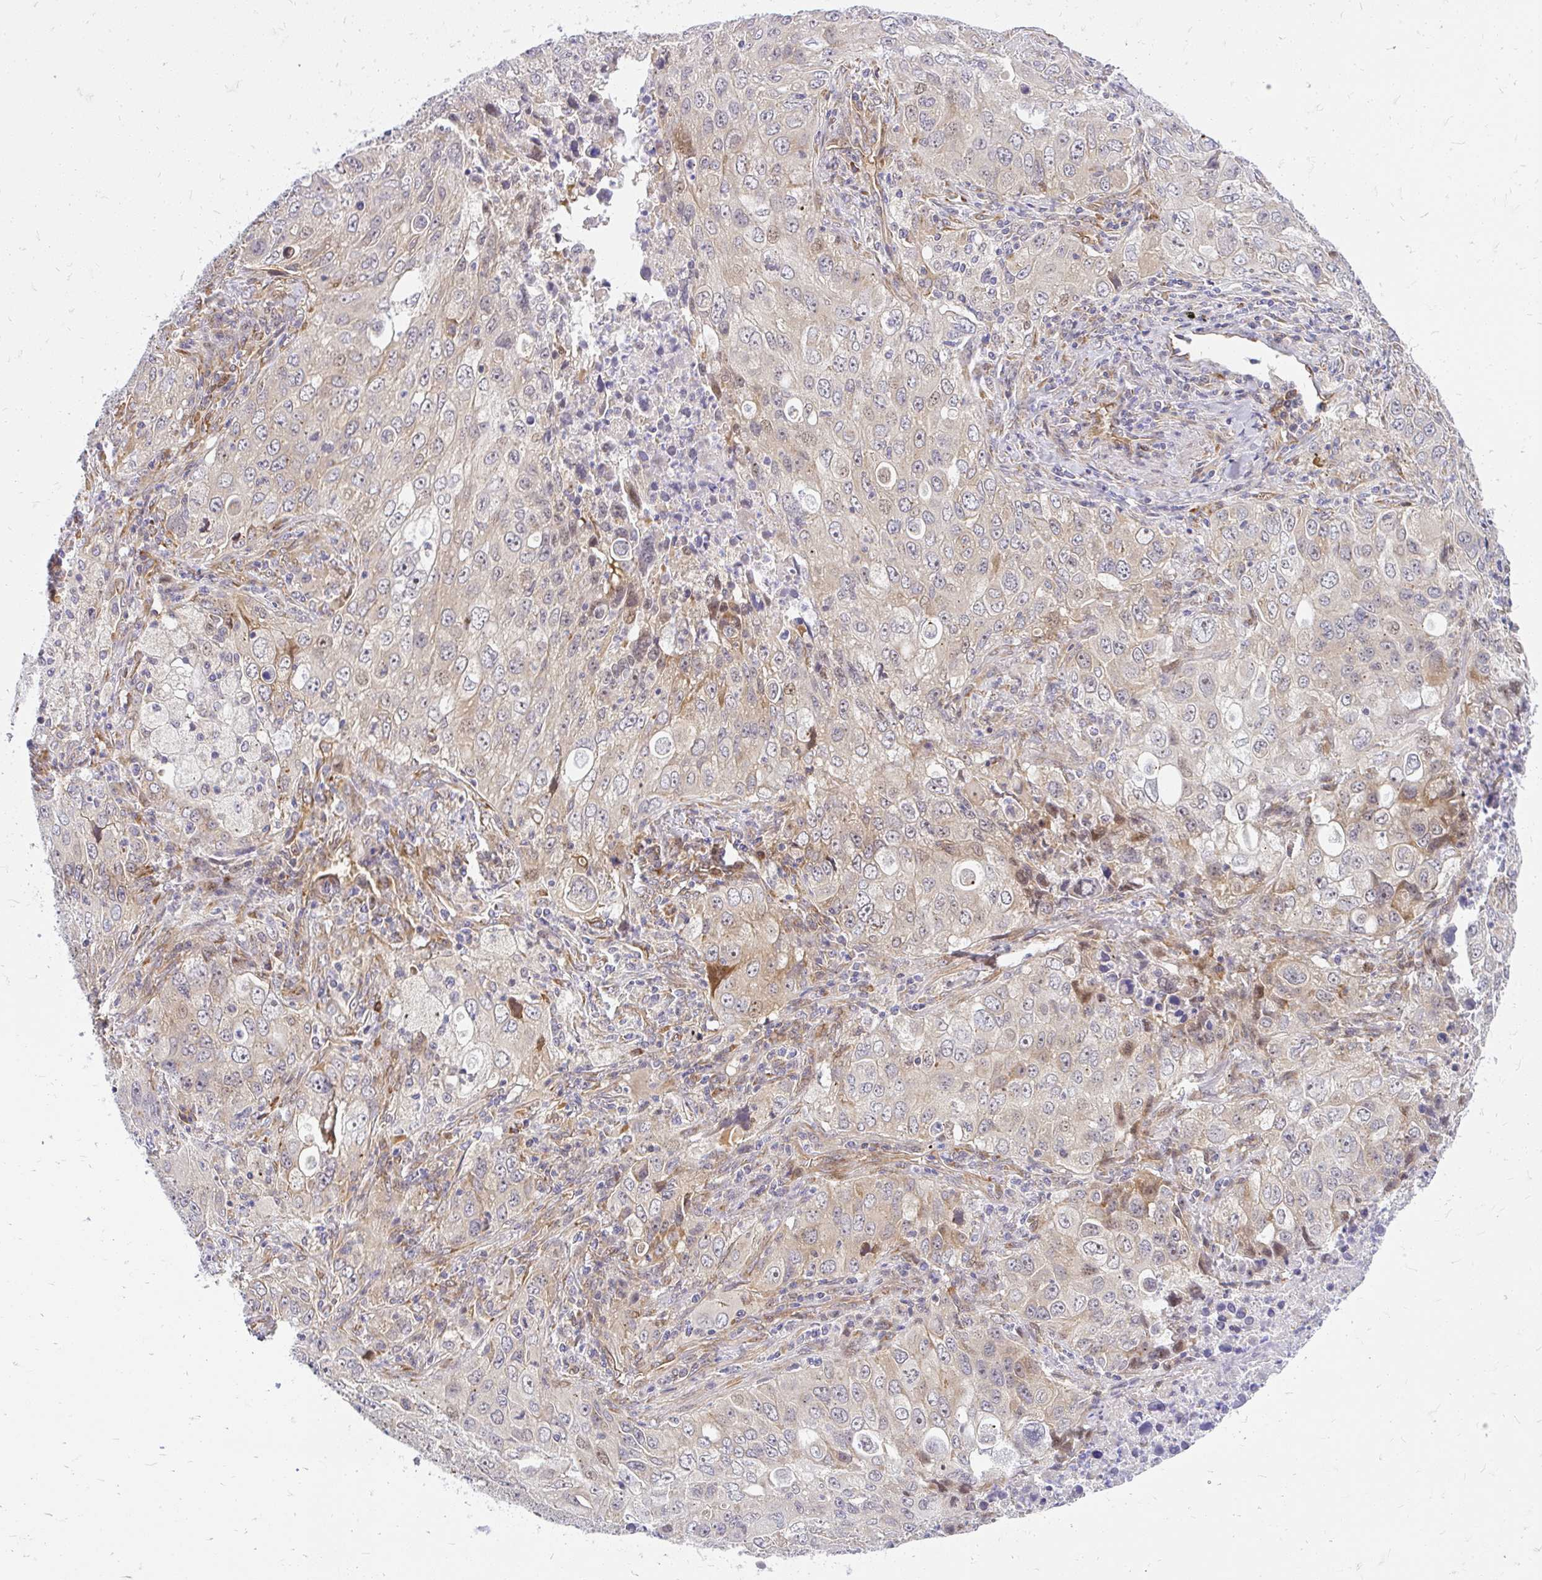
{"staining": {"intensity": "weak", "quantity": "25%-75%", "location": "cytoplasmic/membranous"}, "tissue": "lung cancer", "cell_type": "Tumor cells", "image_type": "cancer", "snomed": [{"axis": "morphology", "description": "Adenocarcinoma, NOS"}, {"axis": "morphology", "description": "Adenocarcinoma, metastatic, NOS"}, {"axis": "topography", "description": "Lymph node"}, {"axis": "topography", "description": "Lung"}], "caption": "Lung cancer stained with immunohistochemistry exhibits weak cytoplasmic/membranous expression in about 25%-75% of tumor cells. (Brightfield microscopy of DAB IHC at high magnification).", "gene": "RSKR", "patient": {"sex": "female", "age": 42}}